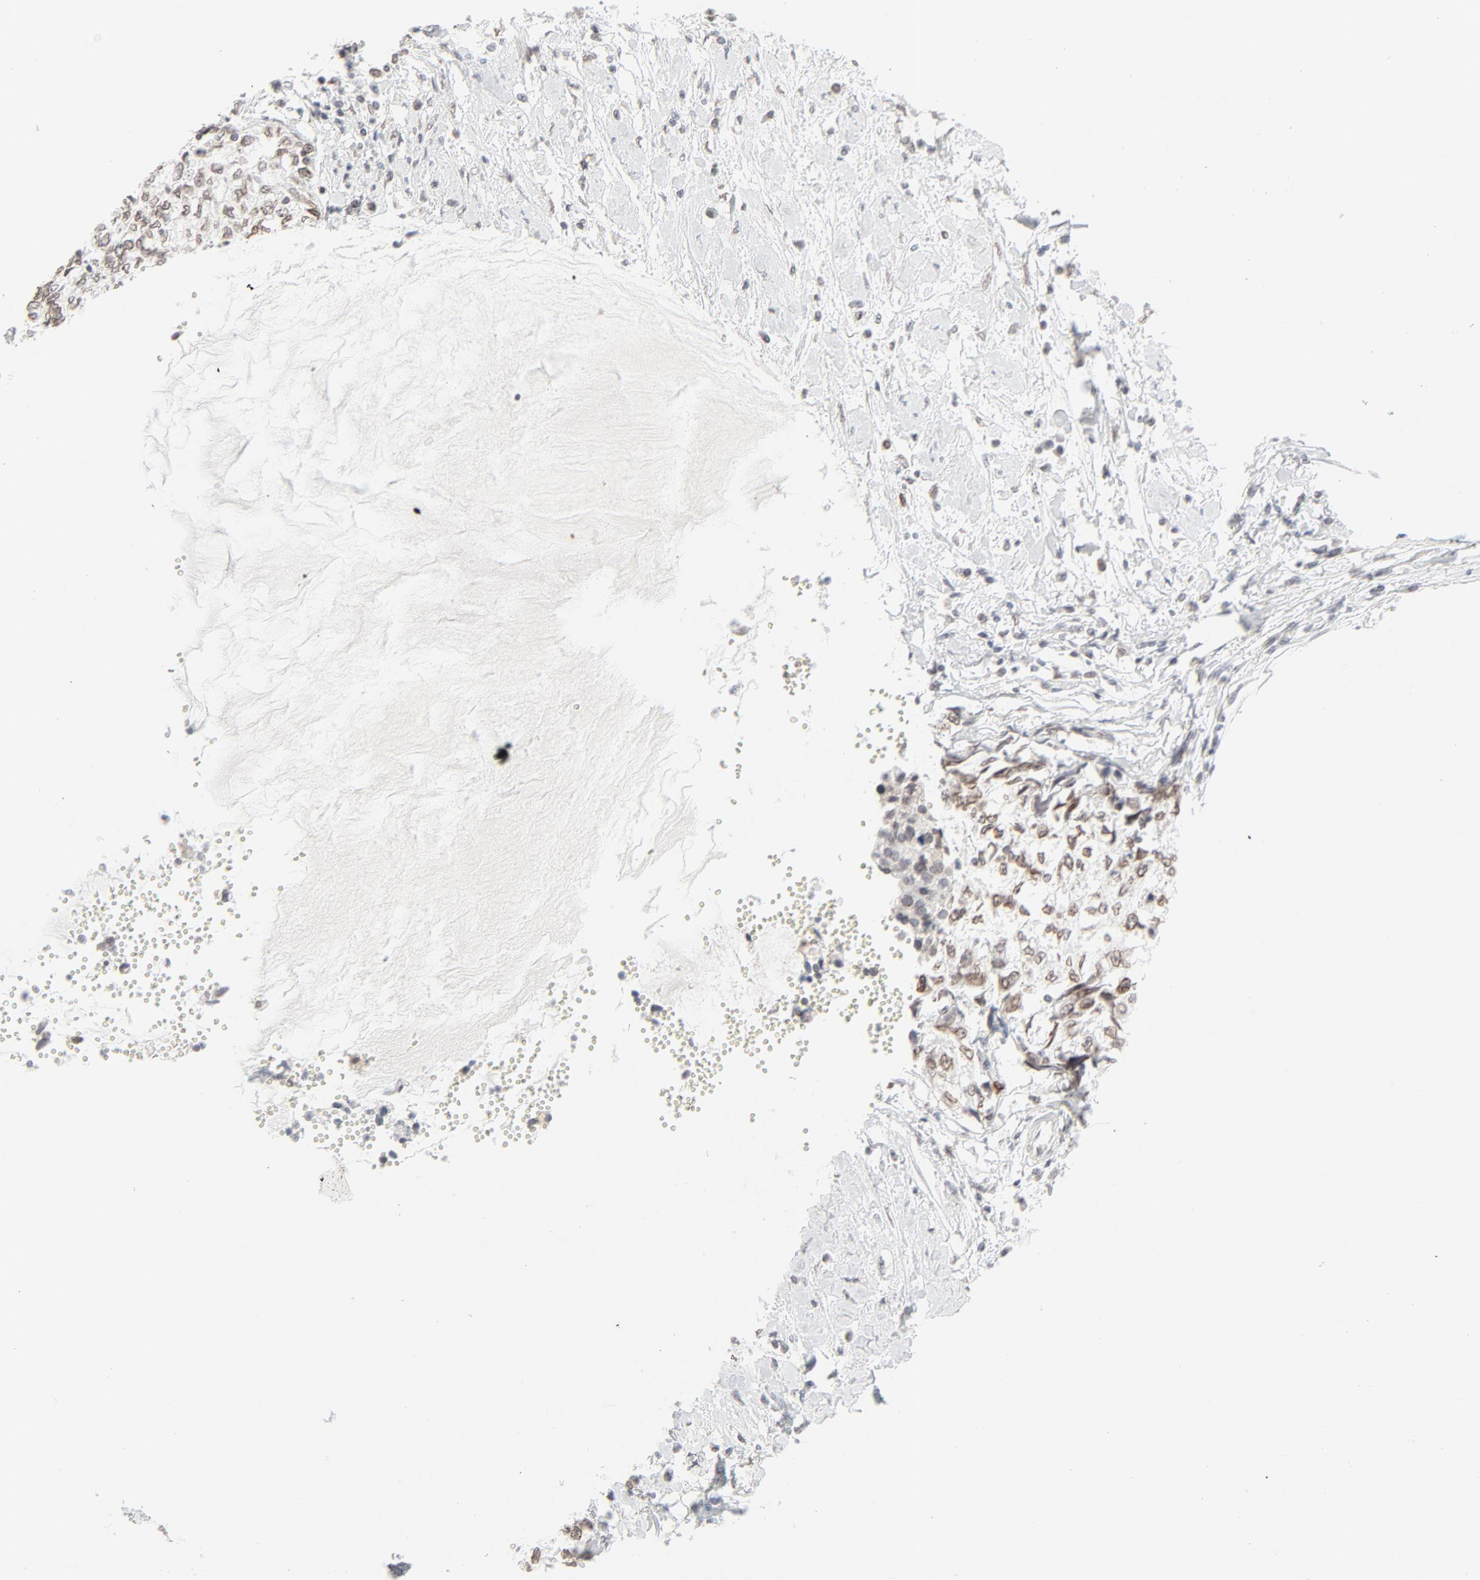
{"staining": {"intensity": "weak", "quantity": "25%-75%", "location": "cytoplasmic/membranous,nuclear"}, "tissue": "cervical cancer", "cell_type": "Tumor cells", "image_type": "cancer", "snomed": [{"axis": "morphology", "description": "Normal tissue, NOS"}, {"axis": "morphology", "description": "Squamous cell carcinoma, NOS"}, {"axis": "topography", "description": "Cervix"}], "caption": "Cervical cancer tissue displays weak cytoplasmic/membranous and nuclear expression in approximately 25%-75% of tumor cells (brown staining indicates protein expression, while blue staining denotes nuclei).", "gene": "MAD1L1", "patient": {"sex": "female", "age": 45}}